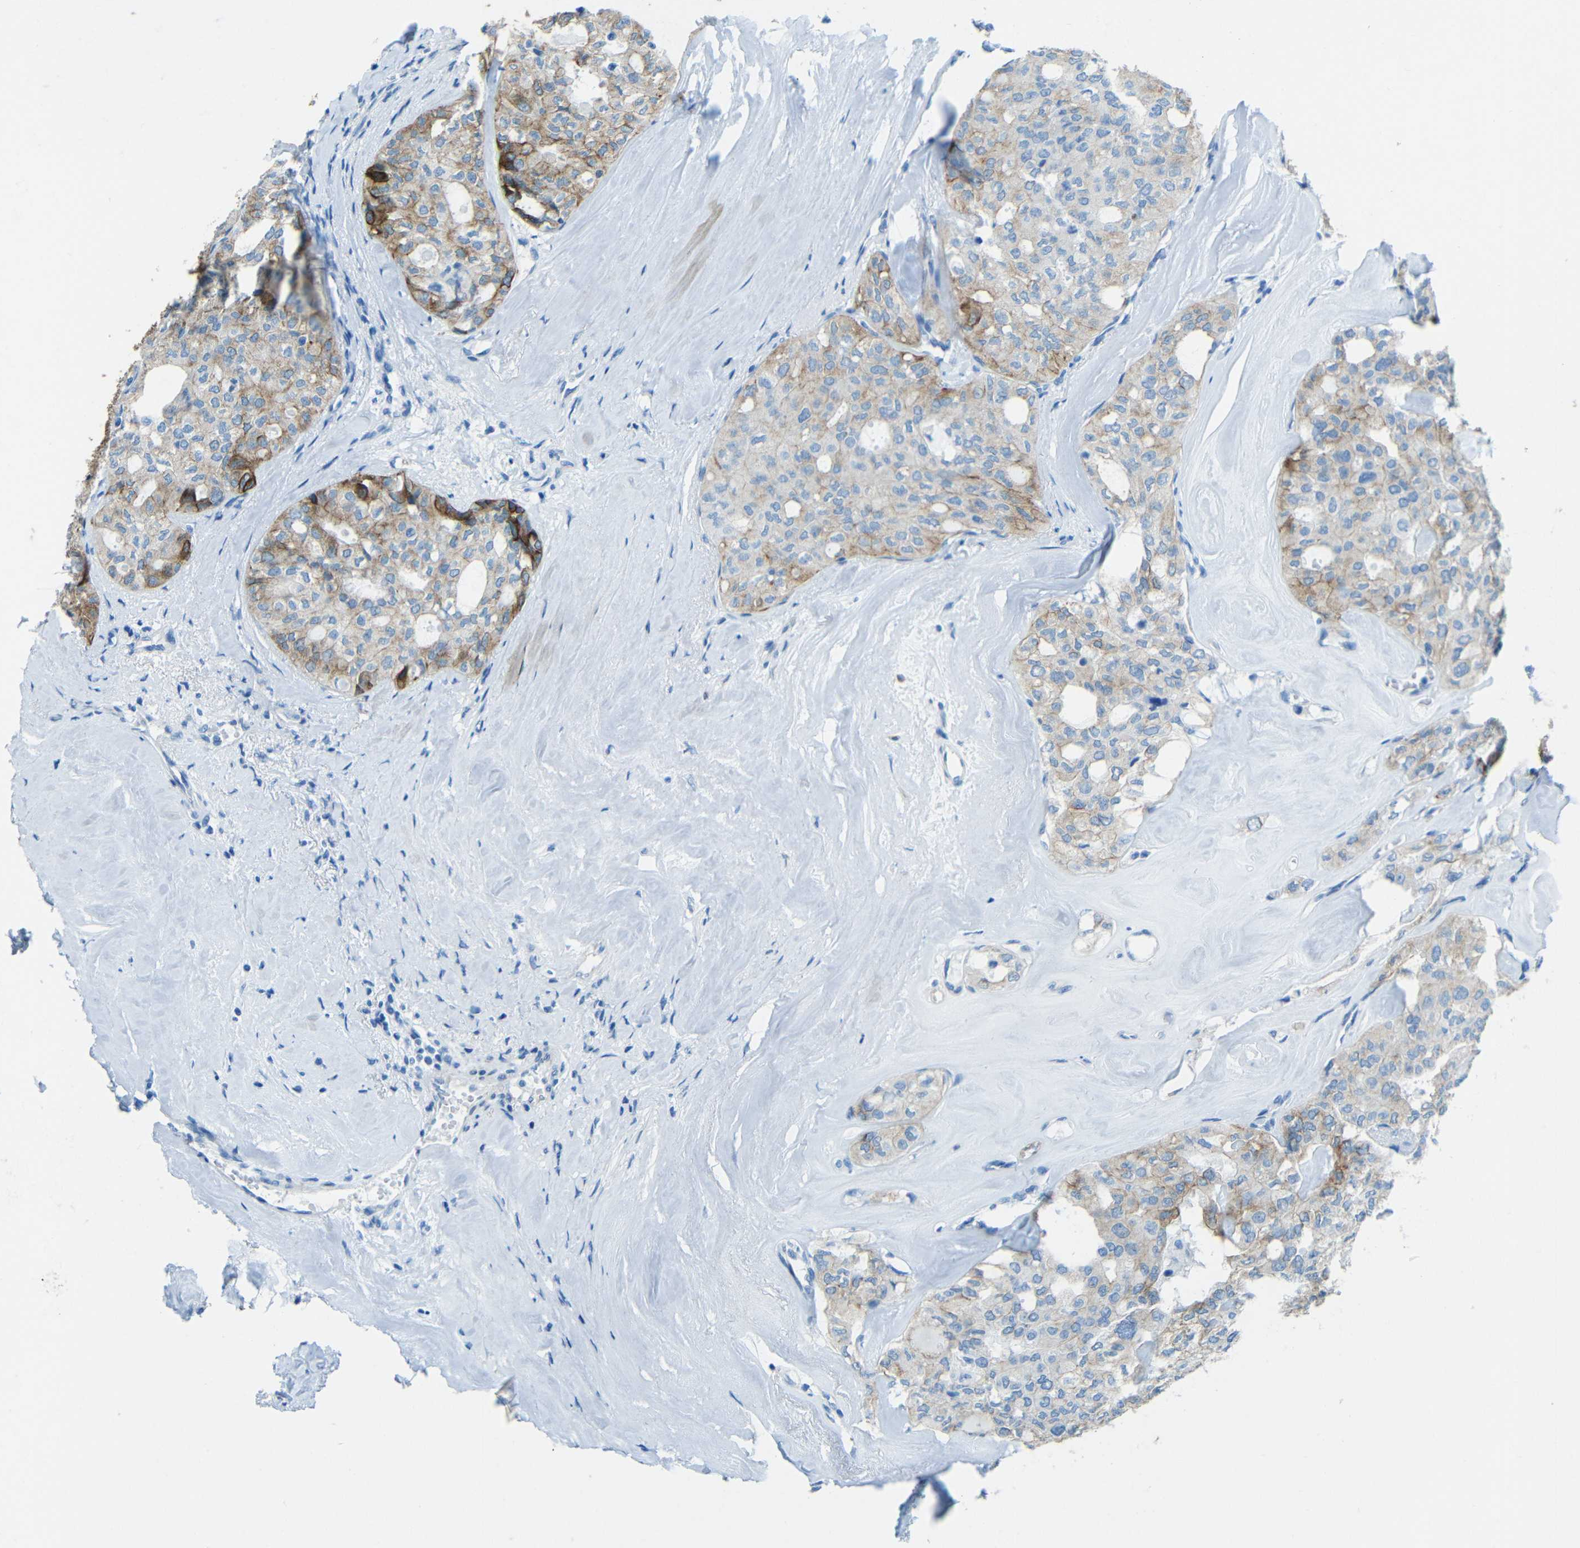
{"staining": {"intensity": "moderate", "quantity": "<25%", "location": "cytoplasmic/membranous"}, "tissue": "thyroid cancer", "cell_type": "Tumor cells", "image_type": "cancer", "snomed": [{"axis": "morphology", "description": "Follicular adenoma carcinoma, NOS"}, {"axis": "topography", "description": "Thyroid gland"}], "caption": "IHC staining of thyroid cancer, which displays low levels of moderate cytoplasmic/membranous expression in approximately <25% of tumor cells indicating moderate cytoplasmic/membranous protein positivity. The staining was performed using DAB (3,3'-diaminobenzidine) (brown) for protein detection and nuclei were counterstained in hematoxylin (blue).", "gene": "TUBB4B", "patient": {"sex": "male", "age": 75}}